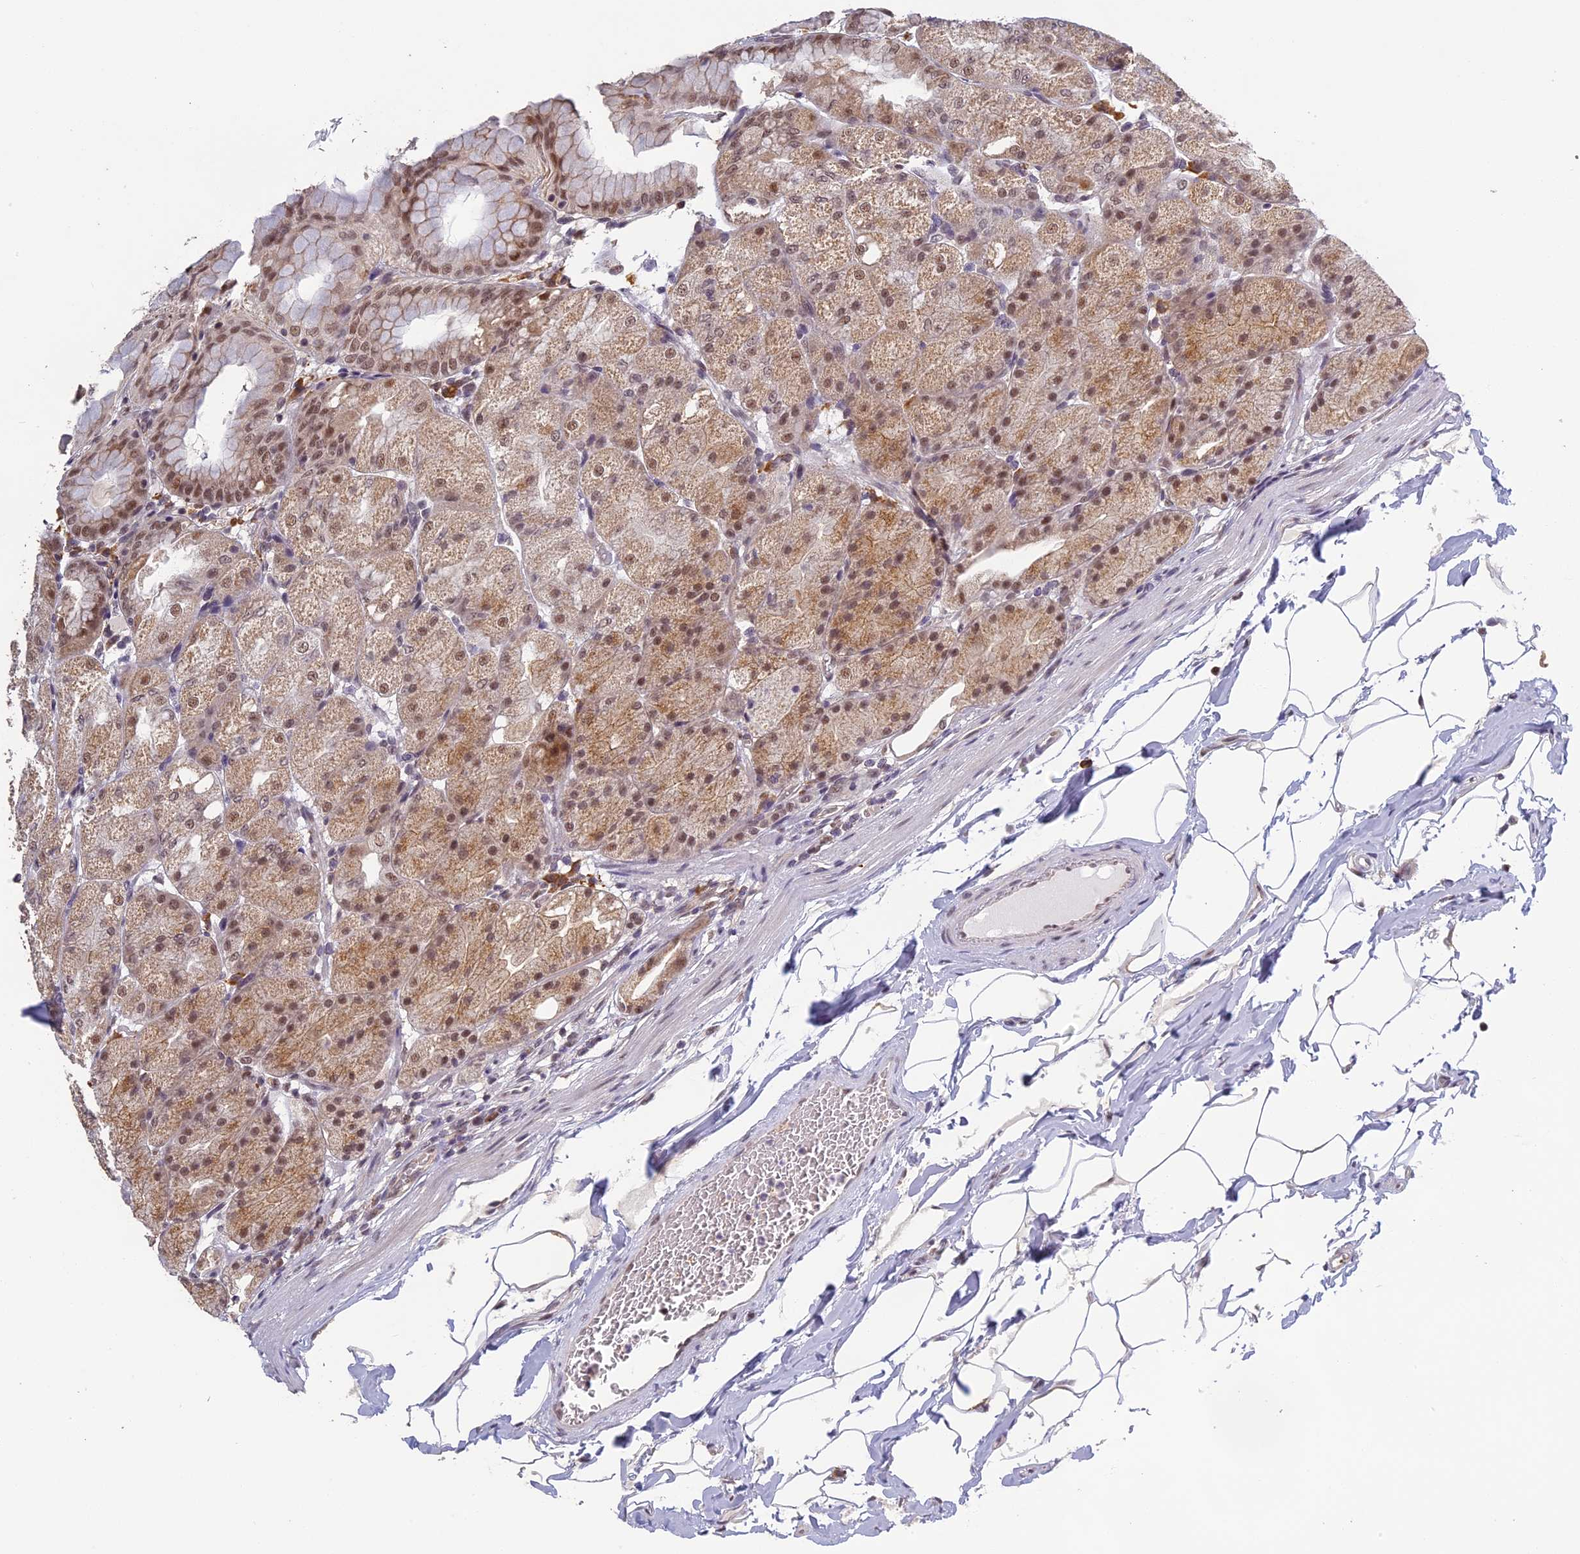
{"staining": {"intensity": "moderate", "quantity": ">75%", "location": "cytoplasmic/membranous,nuclear"}, "tissue": "stomach", "cell_type": "Glandular cells", "image_type": "normal", "snomed": [{"axis": "morphology", "description": "Normal tissue, NOS"}, {"axis": "topography", "description": "Stomach, upper"}, {"axis": "topography", "description": "Stomach, lower"}], "caption": "Protein analysis of benign stomach demonstrates moderate cytoplasmic/membranous,nuclear expression in approximately >75% of glandular cells. (IHC, brightfield microscopy, high magnification).", "gene": "MORF4L1", "patient": {"sex": "male", "age": 62}}